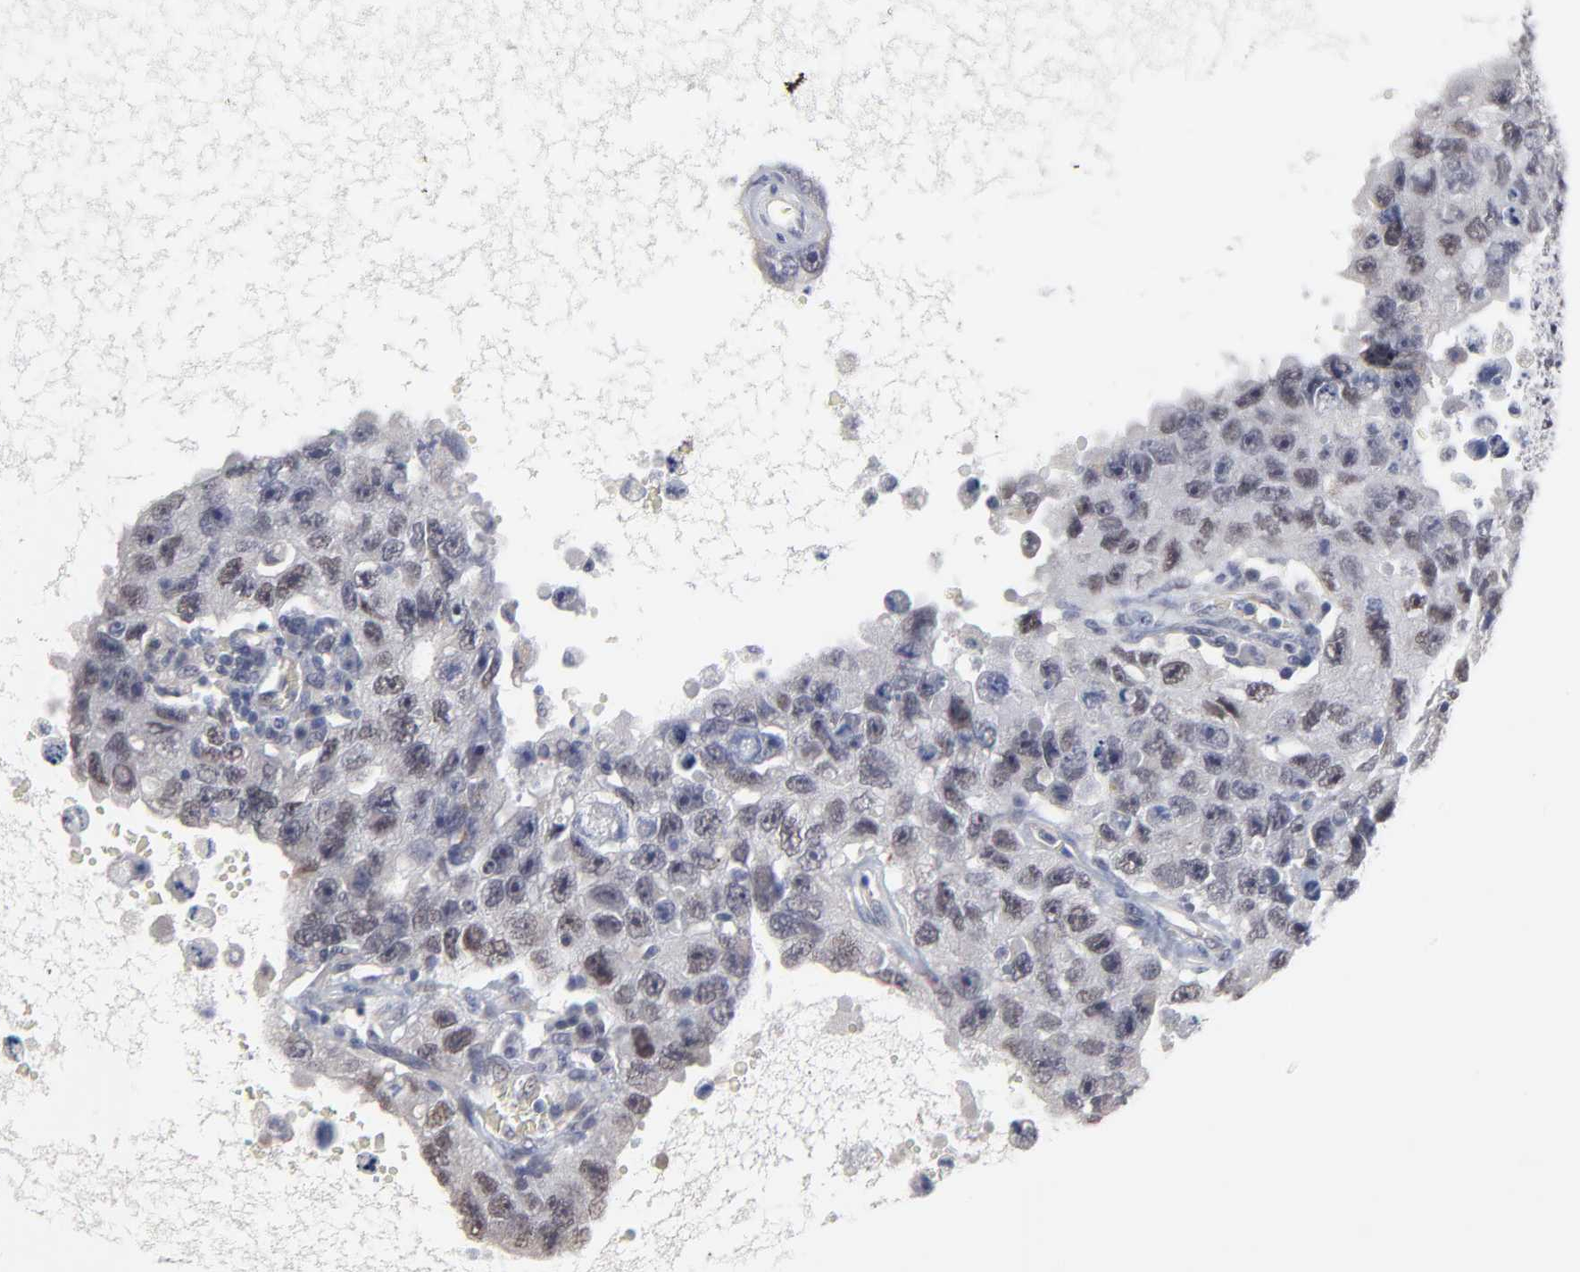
{"staining": {"intensity": "weak", "quantity": "<25%", "location": "cytoplasmic/membranous"}, "tissue": "testis cancer", "cell_type": "Tumor cells", "image_type": "cancer", "snomed": [{"axis": "morphology", "description": "Carcinoma, Embryonal, NOS"}, {"axis": "topography", "description": "Testis"}], "caption": "Tumor cells are negative for protein expression in human testis embryonal carcinoma.", "gene": "MAGEA10", "patient": {"sex": "male", "age": 26}}